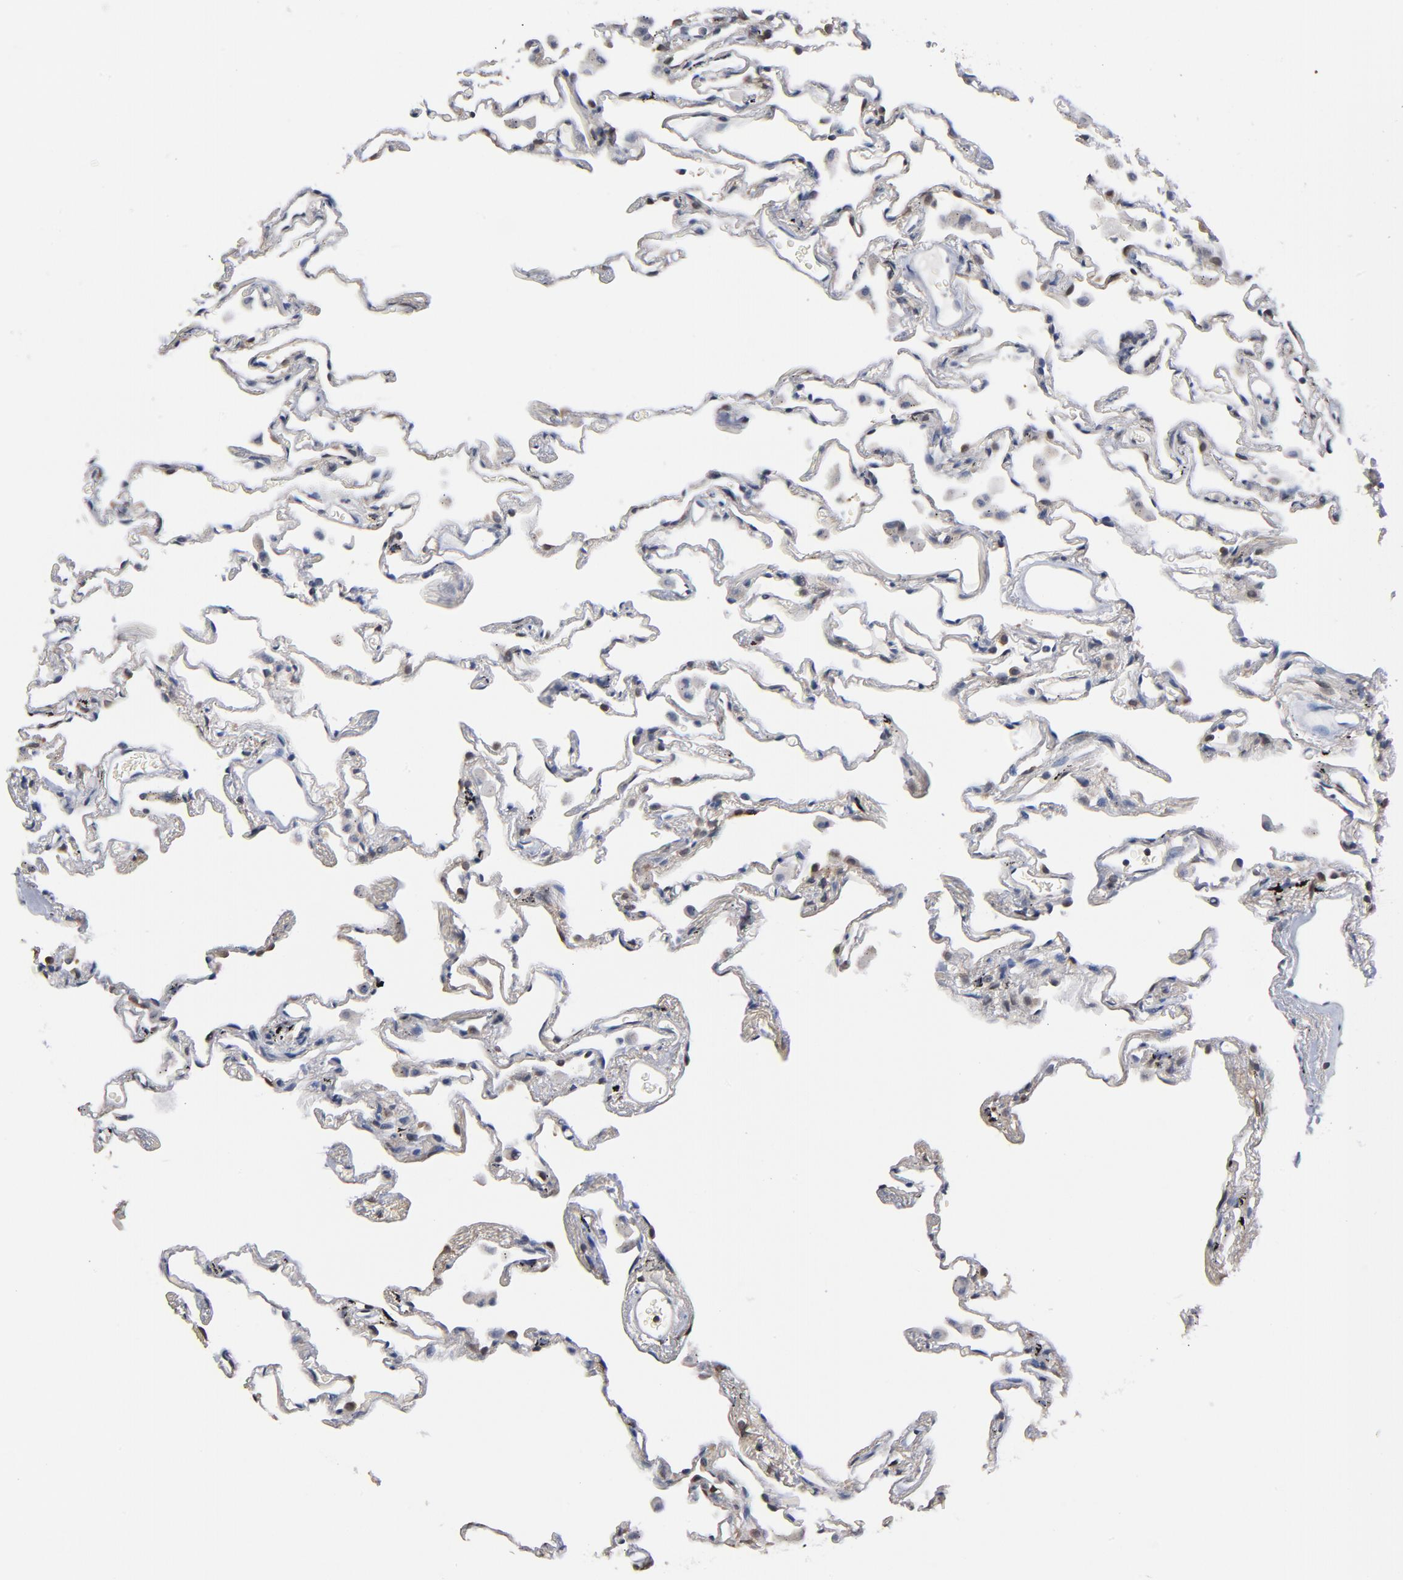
{"staining": {"intensity": "weak", "quantity": "<25%", "location": "cytoplasmic/membranous"}, "tissue": "lung", "cell_type": "Alveolar cells", "image_type": "normal", "snomed": [{"axis": "morphology", "description": "Normal tissue, NOS"}, {"axis": "morphology", "description": "Inflammation, NOS"}, {"axis": "topography", "description": "Lung"}], "caption": "Alveolar cells show no significant protein staining in benign lung.", "gene": "MIF", "patient": {"sex": "male", "age": 69}}